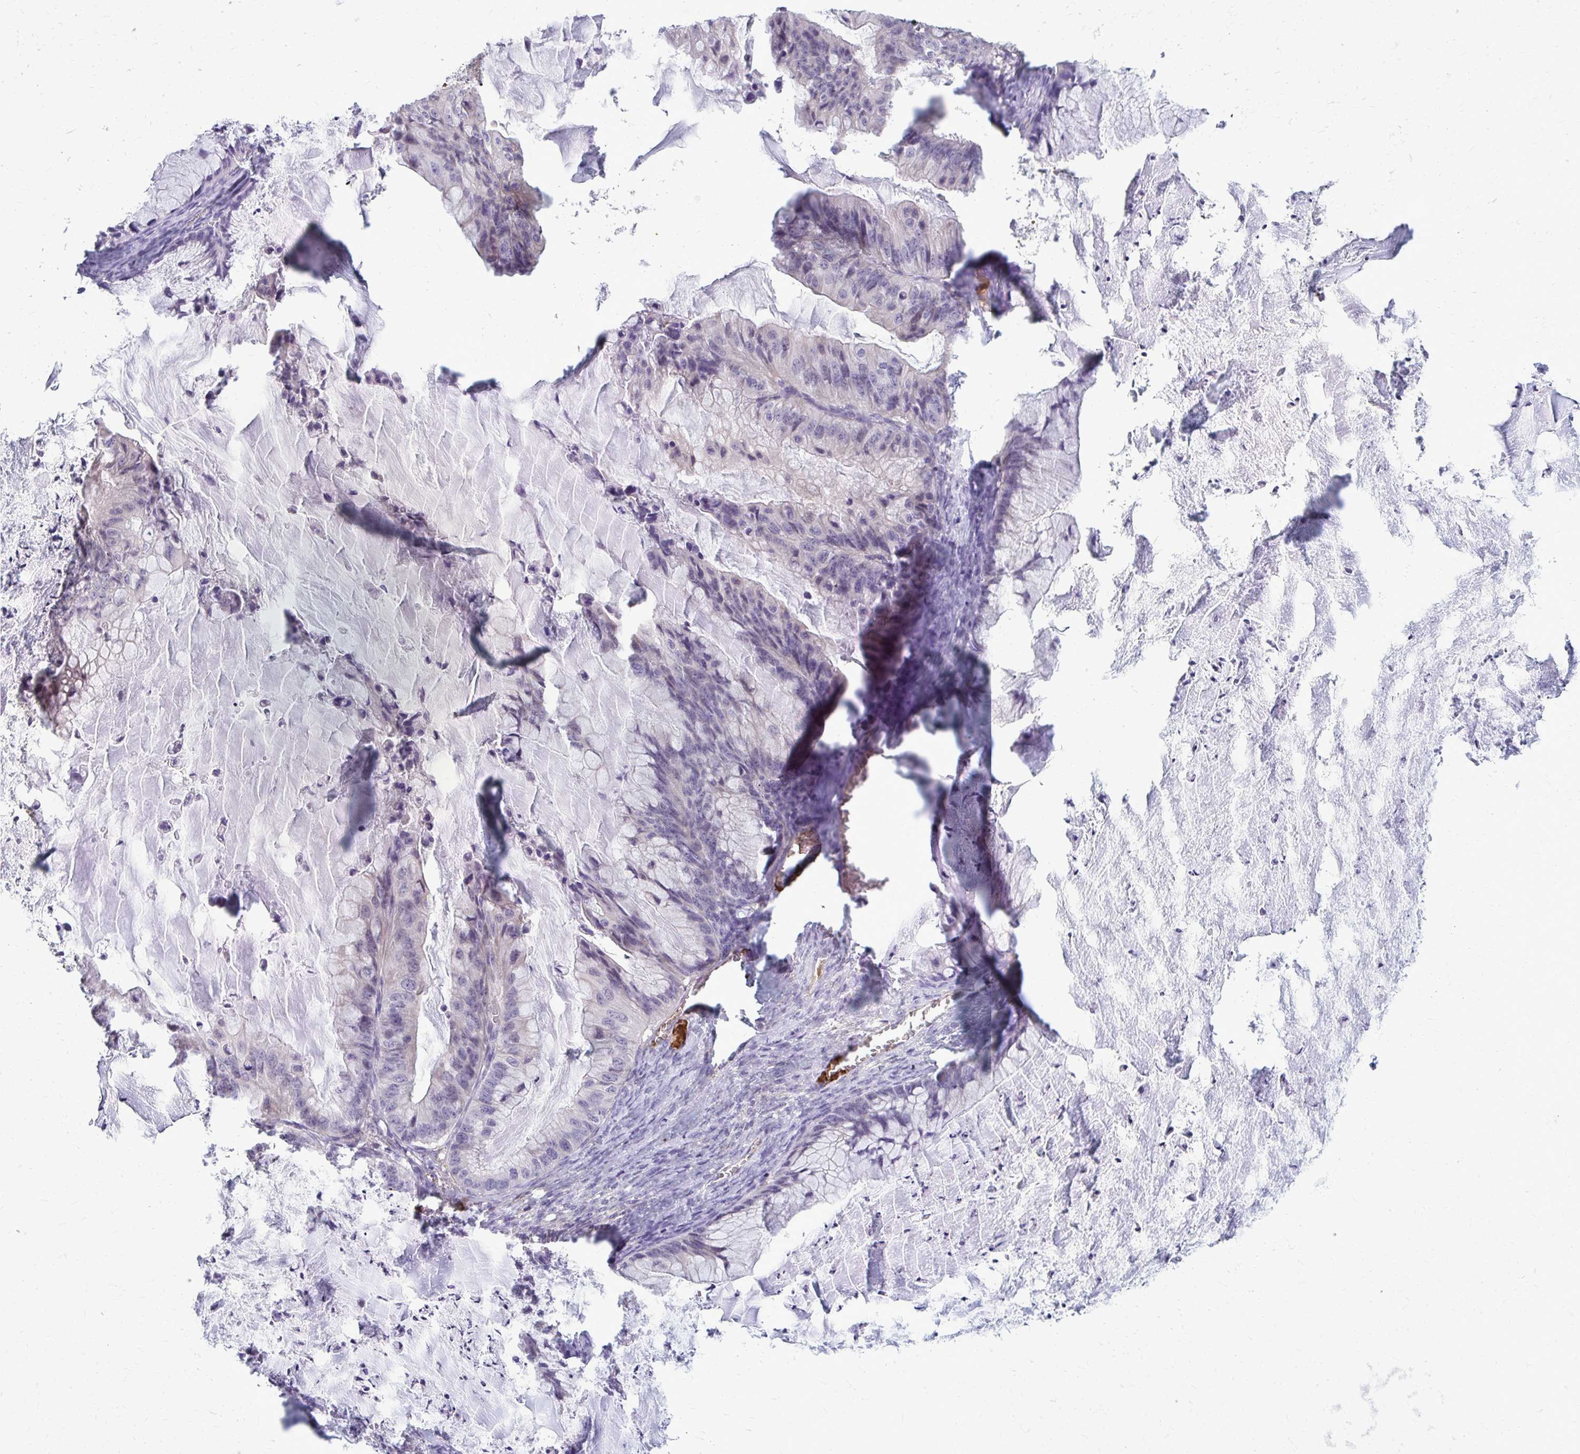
{"staining": {"intensity": "negative", "quantity": "none", "location": "none"}, "tissue": "ovarian cancer", "cell_type": "Tumor cells", "image_type": "cancer", "snomed": [{"axis": "morphology", "description": "Cystadenocarcinoma, mucinous, NOS"}, {"axis": "topography", "description": "Ovary"}], "caption": "IHC histopathology image of neoplastic tissue: ovarian mucinous cystadenocarcinoma stained with DAB displays no significant protein positivity in tumor cells.", "gene": "MCRIP2", "patient": {"sex": "female", "age": 72}}